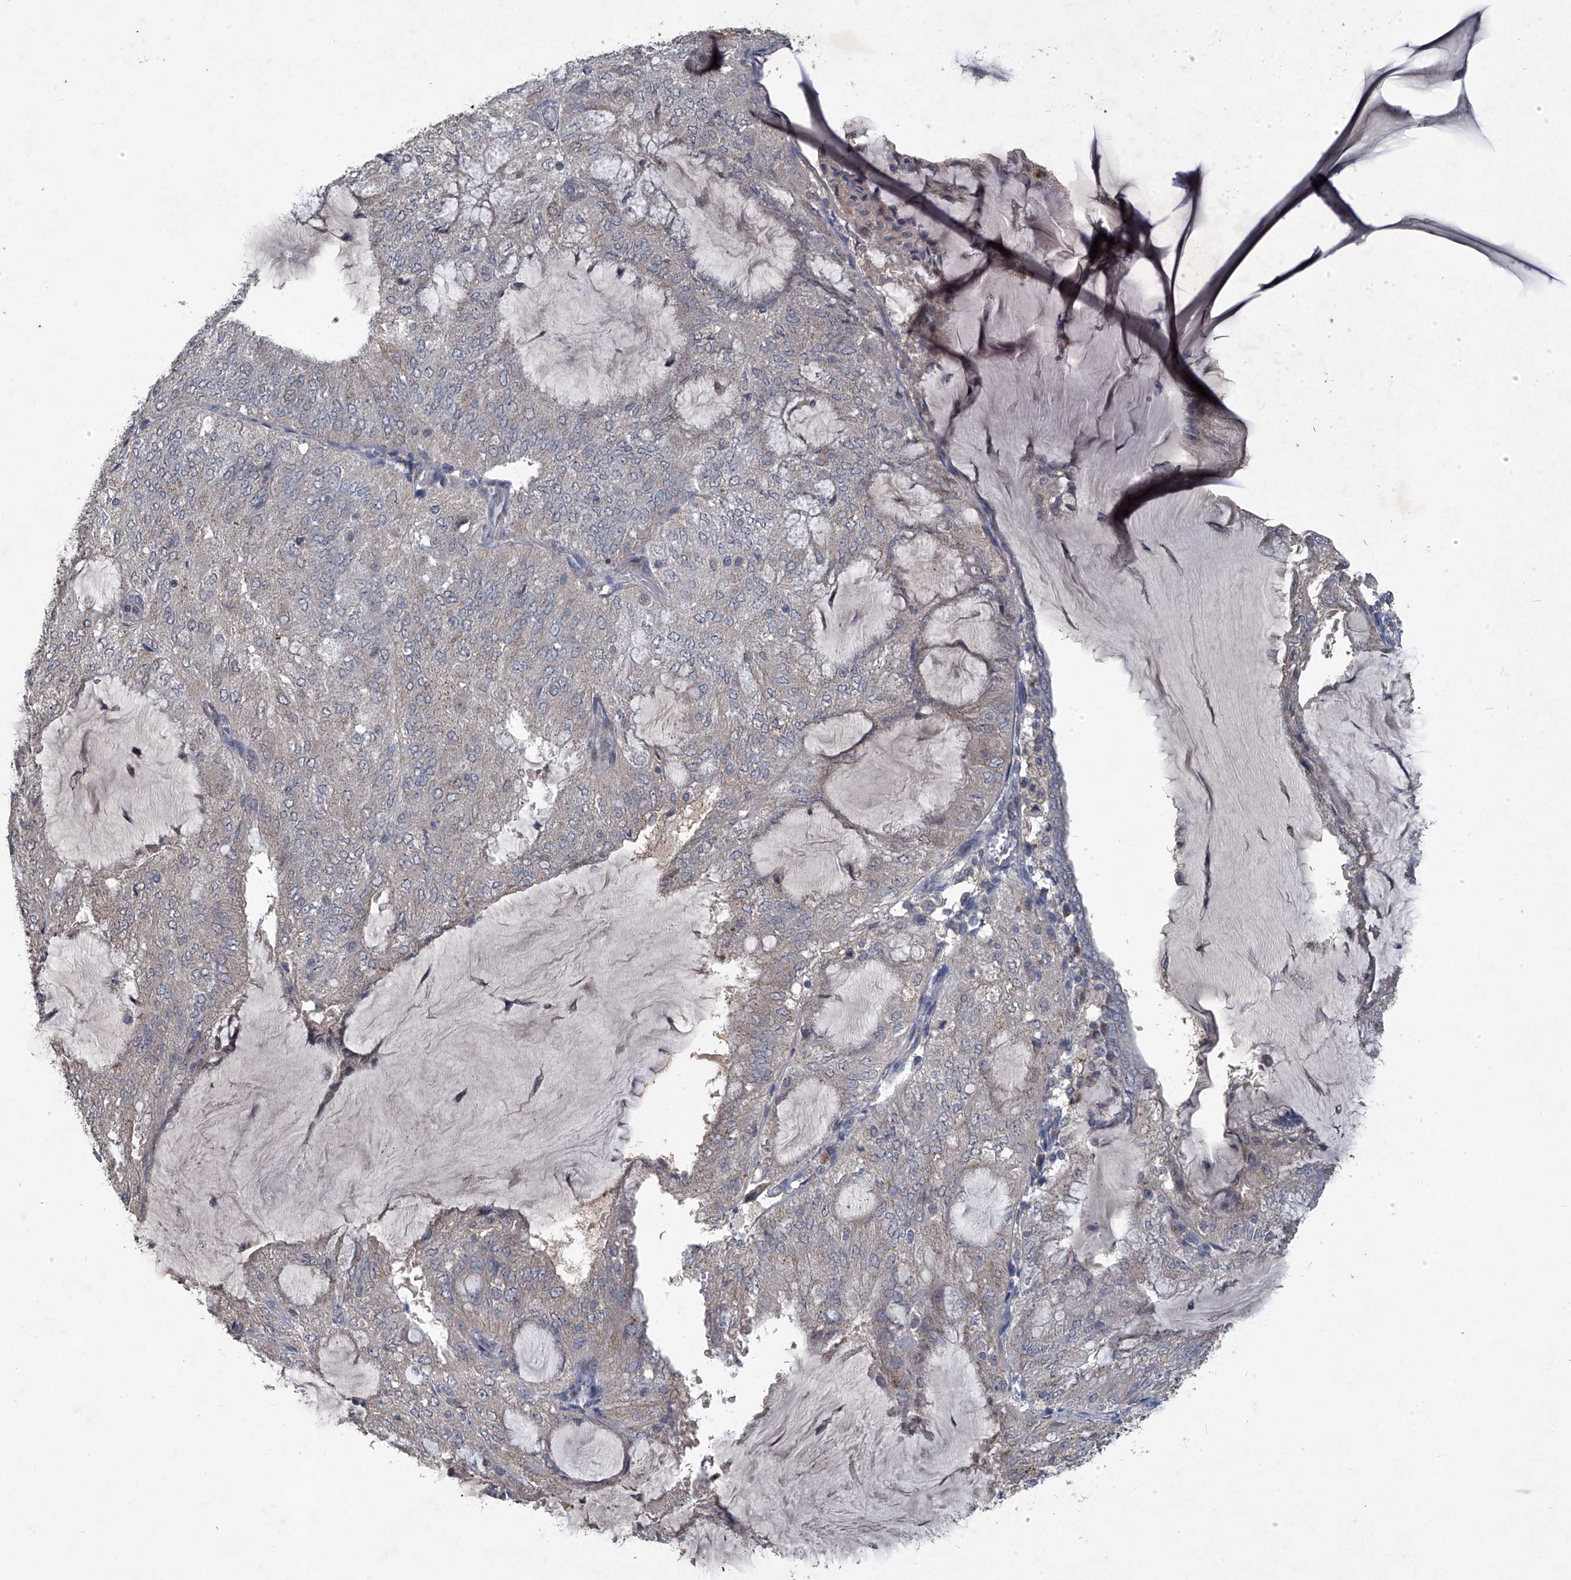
{"staining": {"intensity": "negative", "quantity": "none", "location": "none"}, "tissue": "endometrial cancer", "cell_type": "Tumor cells", "image_type": "cancer", "snomed": [{"axis": "morphology", "description": "Adenocarcinoma, NOS"}, {"axis": "topography", "description": "Endometrium"}], "caption": "IHC of human endometrial cancer (adenocarcinoma) demonstrates no expression in tumor cells. (DAB immunohistochemistry (IHC) visualized using brightfield microscopy, high magnification).", "gene": "PCSK5", "patient": {"sex": "female", "age": 81}}